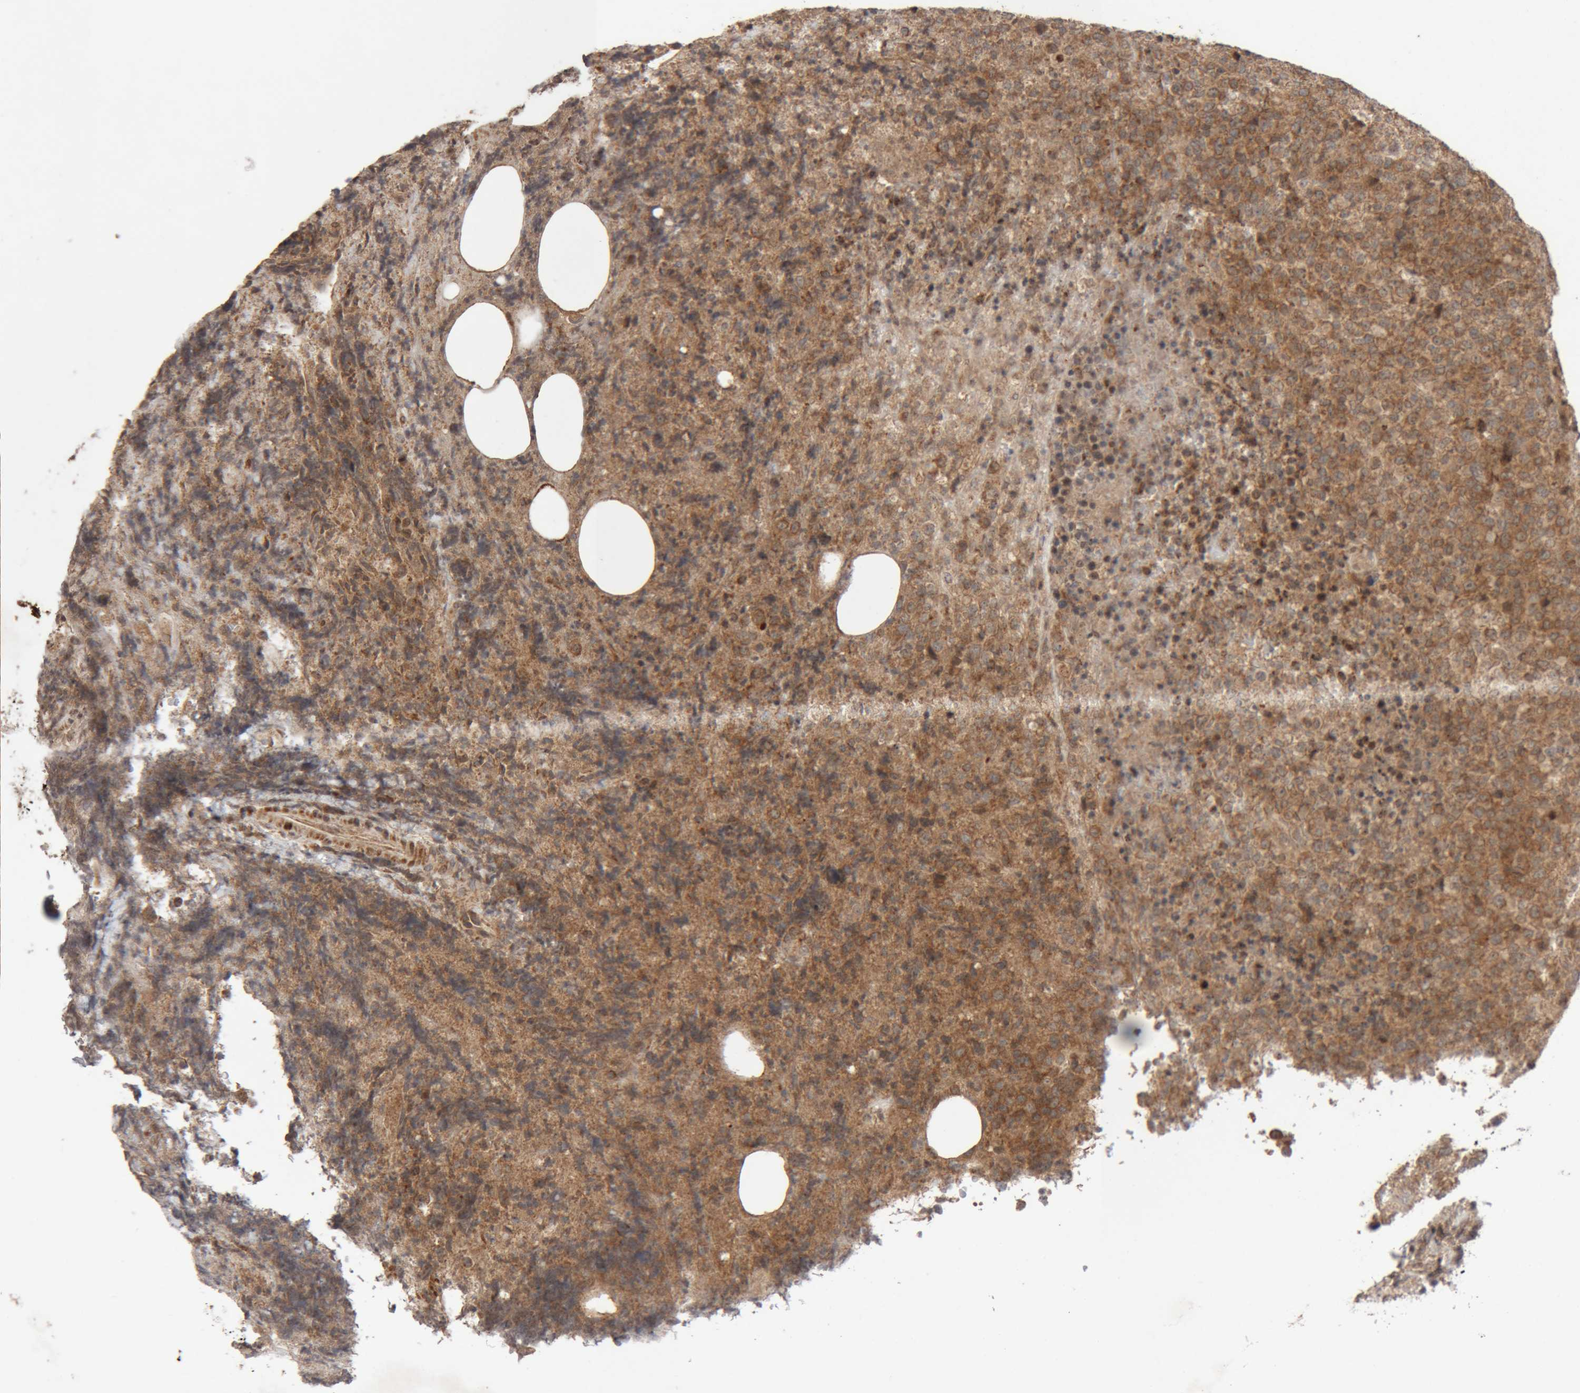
{"staining": {"intensity": "moderate", "quantity": ">75%", "location": "cytoplasmic/membranous"}, "tissue": "lymphoma", "cell_type": "Tumor cells", "image_type": "cancer", "snomed": [{"axis": "morphology", "description": "Malignant lymphoma, non-Hodgkin's type, High grade"}, {"axis": "topography", "description": "Lymph node"}], "caption": "There is medium levels of moderate cytoplasmic/membranous expression in tumor cells of high-grade malignant lymphoma, non-Hodgkin's type, as demonstrated by immunohistochemical staining (brown color).", "gene": "KIF21B", "patient": {"sex": "male", "age": 13}}